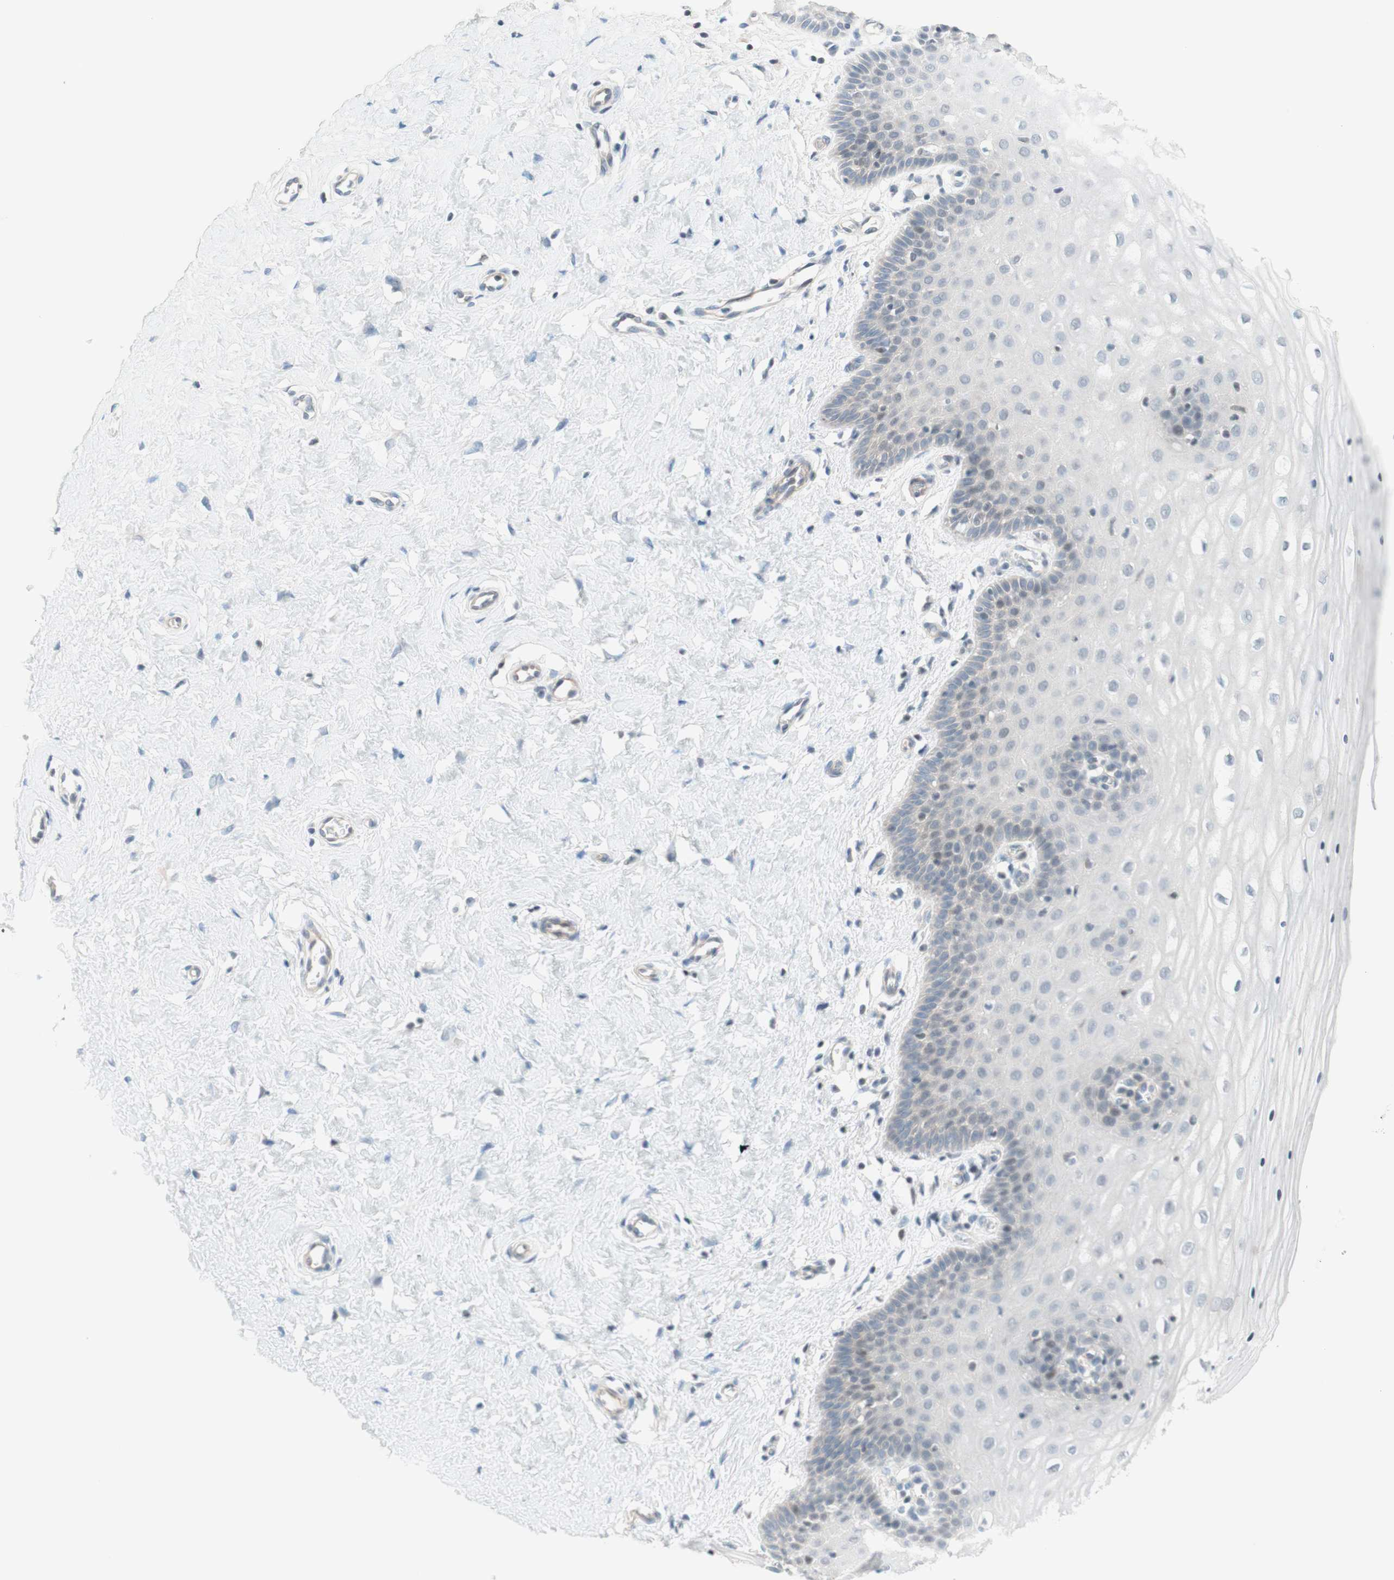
{"staining": {"intensity": "negative", "quantity": "none", "location": "none"}, "tissue": "cervix", "cell_type": "Glandular cells", "image_type": "normal", "snomed": [{"axis": "morphology", "description": "Normal tissue, NOS"}, {"axis": "topography", "description": "Cervix"}], "caption": "Immunohistochemistry (IHC) image of benign cervix stained for a protein (brown), which exhibits no positivity in glandular cells.", "gene": "JPH1", "patient": {"sex": "female", "age": 55}}